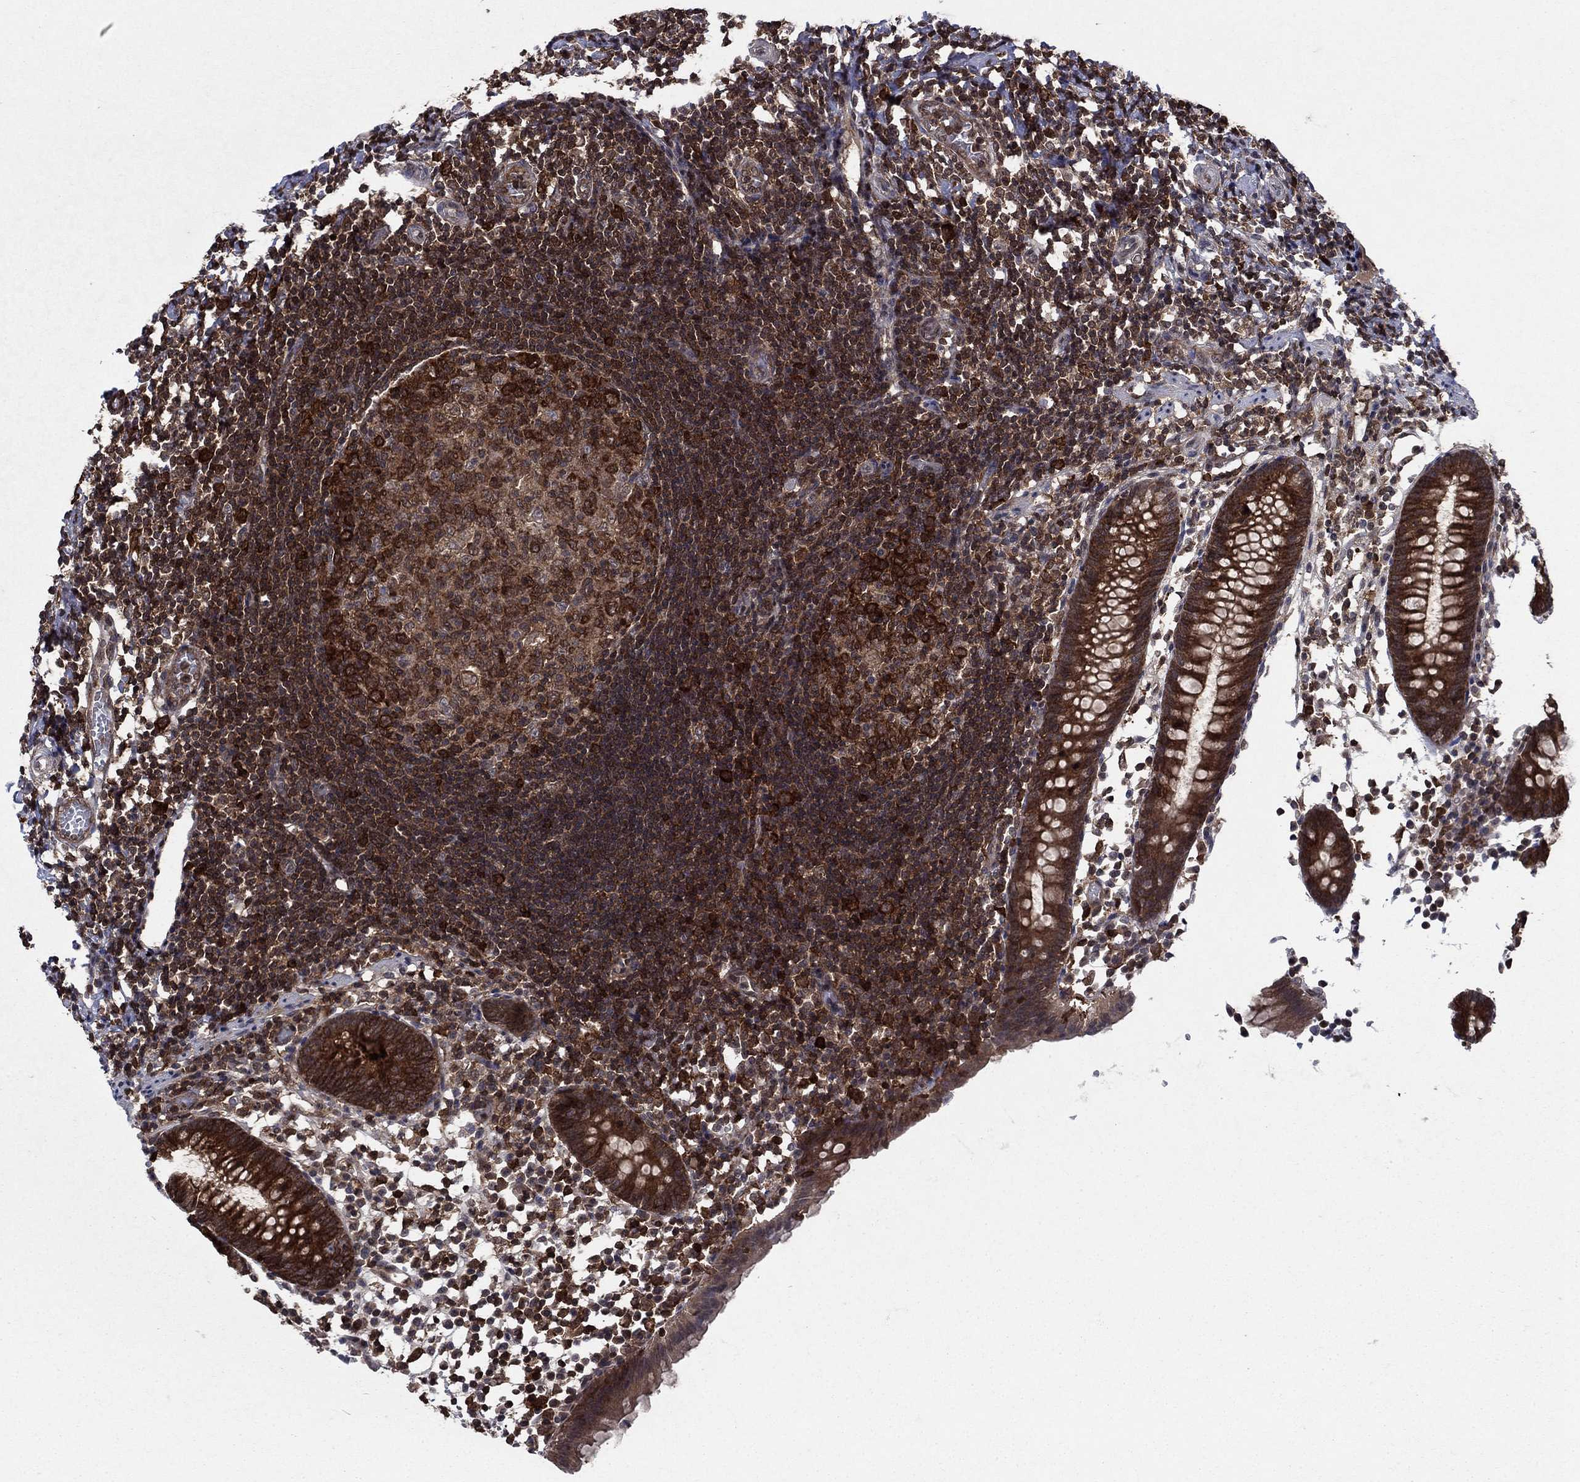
{"staining": {"intensity": "strong", "quantity": ">75%", "location": "cytoplasmic/membranous"}, "tissue": "appendix", "cell_type": "Glandular cells", "image_type": "normal", "snomed": [{"axis": "morphology", "description": "Normal tissue, NOS"}, {"axis": "topography", "description": "Appendix"}], "caption": "A high-resolution micrograph shows immunohistochemistry (IHC) staining of normal appendix, which demonstrates strong cytoplasmic/membranous staining in about >75% of glandular cells.", "gene": "CACYBP", "patient": {"sex": "female", "age": 40}}